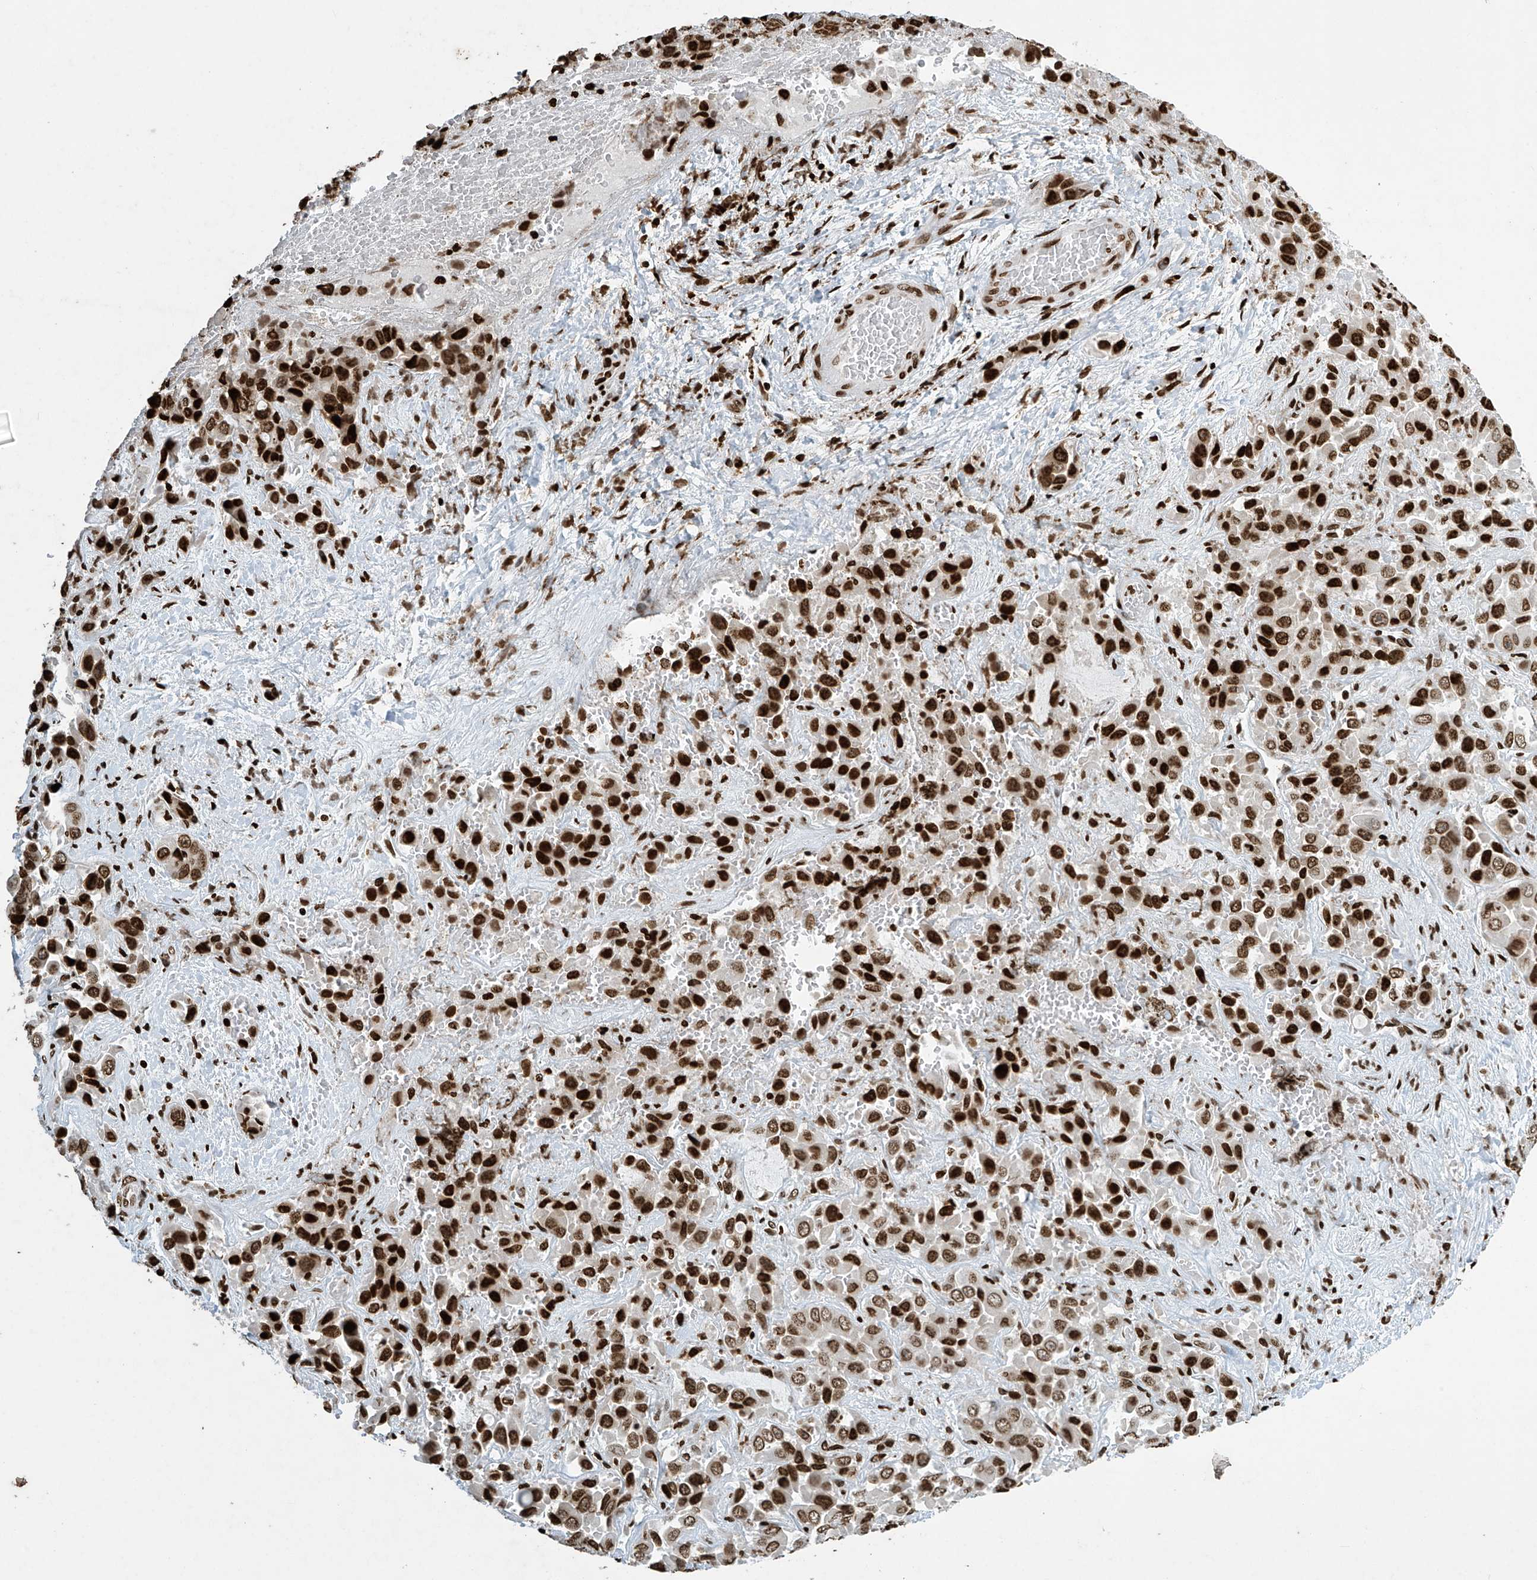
{"staining": {"intensity": "strong", "quantity": ">75%", "location": "nuclear"}, "tissue": "liver cancer", "cell_type": "Tumor cells", "image_type": "cancer", "snomed": [{"axis": "morphology", "description": "Cholangiocarcinoma"}, {"axis": "topography", "description": "Liver"}], "caption": "Immunohistochemical staining of cholangiocarcinoma (liver) exhibits high levels of strong nuclear staining in about >75% of tumor cells. The protein is shown in brown color, while the nuclei are stained blue.", "gene": "H4C16", "patient": {"sex": "female", "age": 52}}